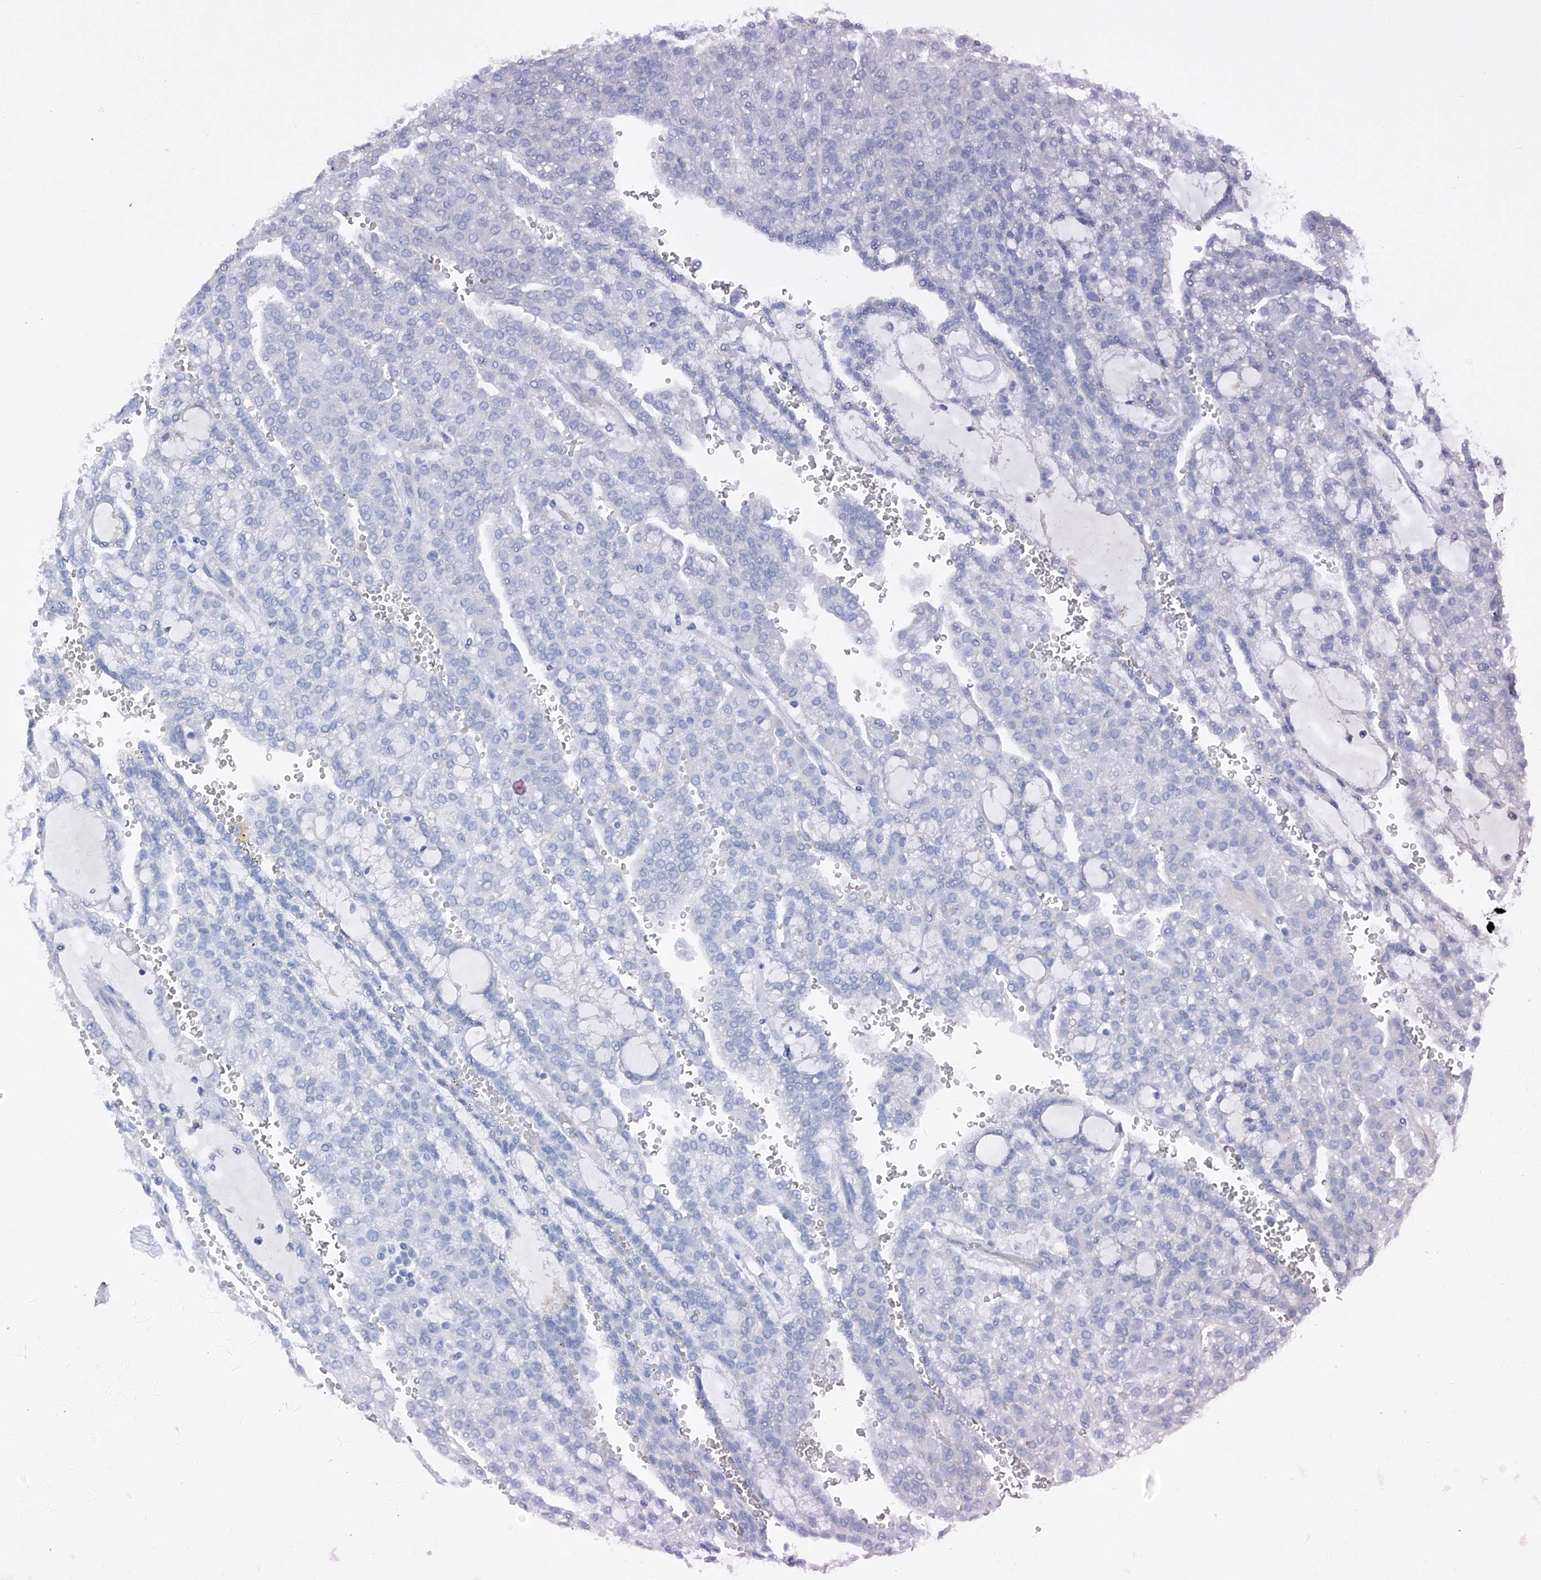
{"staining": {"intensity": "negative", "quantity": "none", "location": "none"}, "tissue": "renal cancer", "cell_type": "Tumor cells", "image_type": "cancer", "snomed": [{"axis": "morphology", "description": "Adenocarcinoma, NOS"}, {"axis": "topography", "description": "Kidney"}], "caption": "This histopathology image is of adenocarcinoma (renal) stained with immunohistochemistry (IHC) to label a protein in brown with the nuclei are counter-stained blue. There is no positivity in tumor cells.", "gene": "PCSK5", "patient": {"sex": "male", "age": 63}}